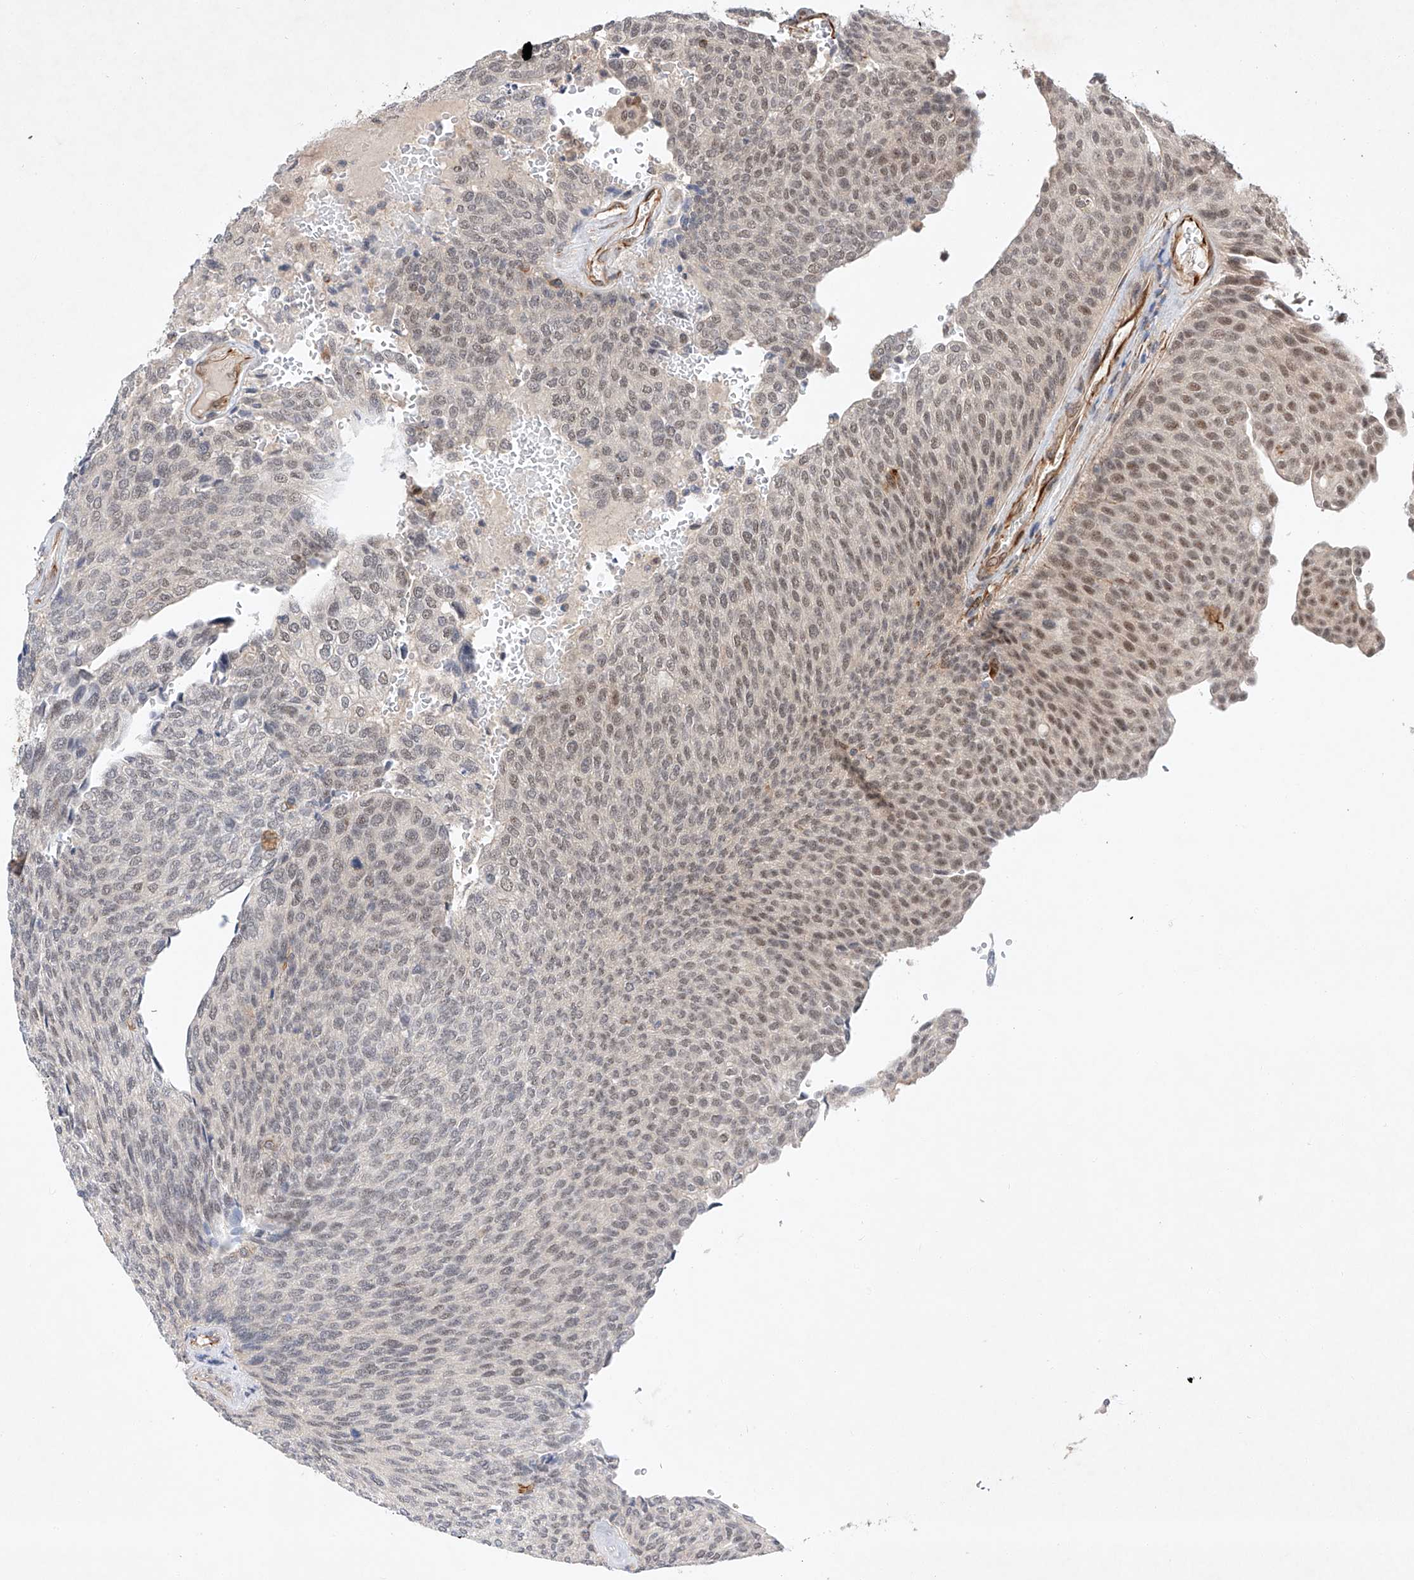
{"staining": {"intensity": "moderate", "quantity": "<25%", "location": "nuclear"}, "tissue": "urothelial cancer", "cell_type": "Tumor cells", "image_type": "cancer", "snomed": [{"axis": "morphology", "description": "Urothelial carcinoma, Low grade"}, {"axis": "topography", "description": "Urinary bladder"}], "caption": "Low-grade urothelial carcinoma stained with a protein marker displays moderate staining in tumor cells.", "gene": "AMD1", "patient": {"sex": "female", "age": 79}}